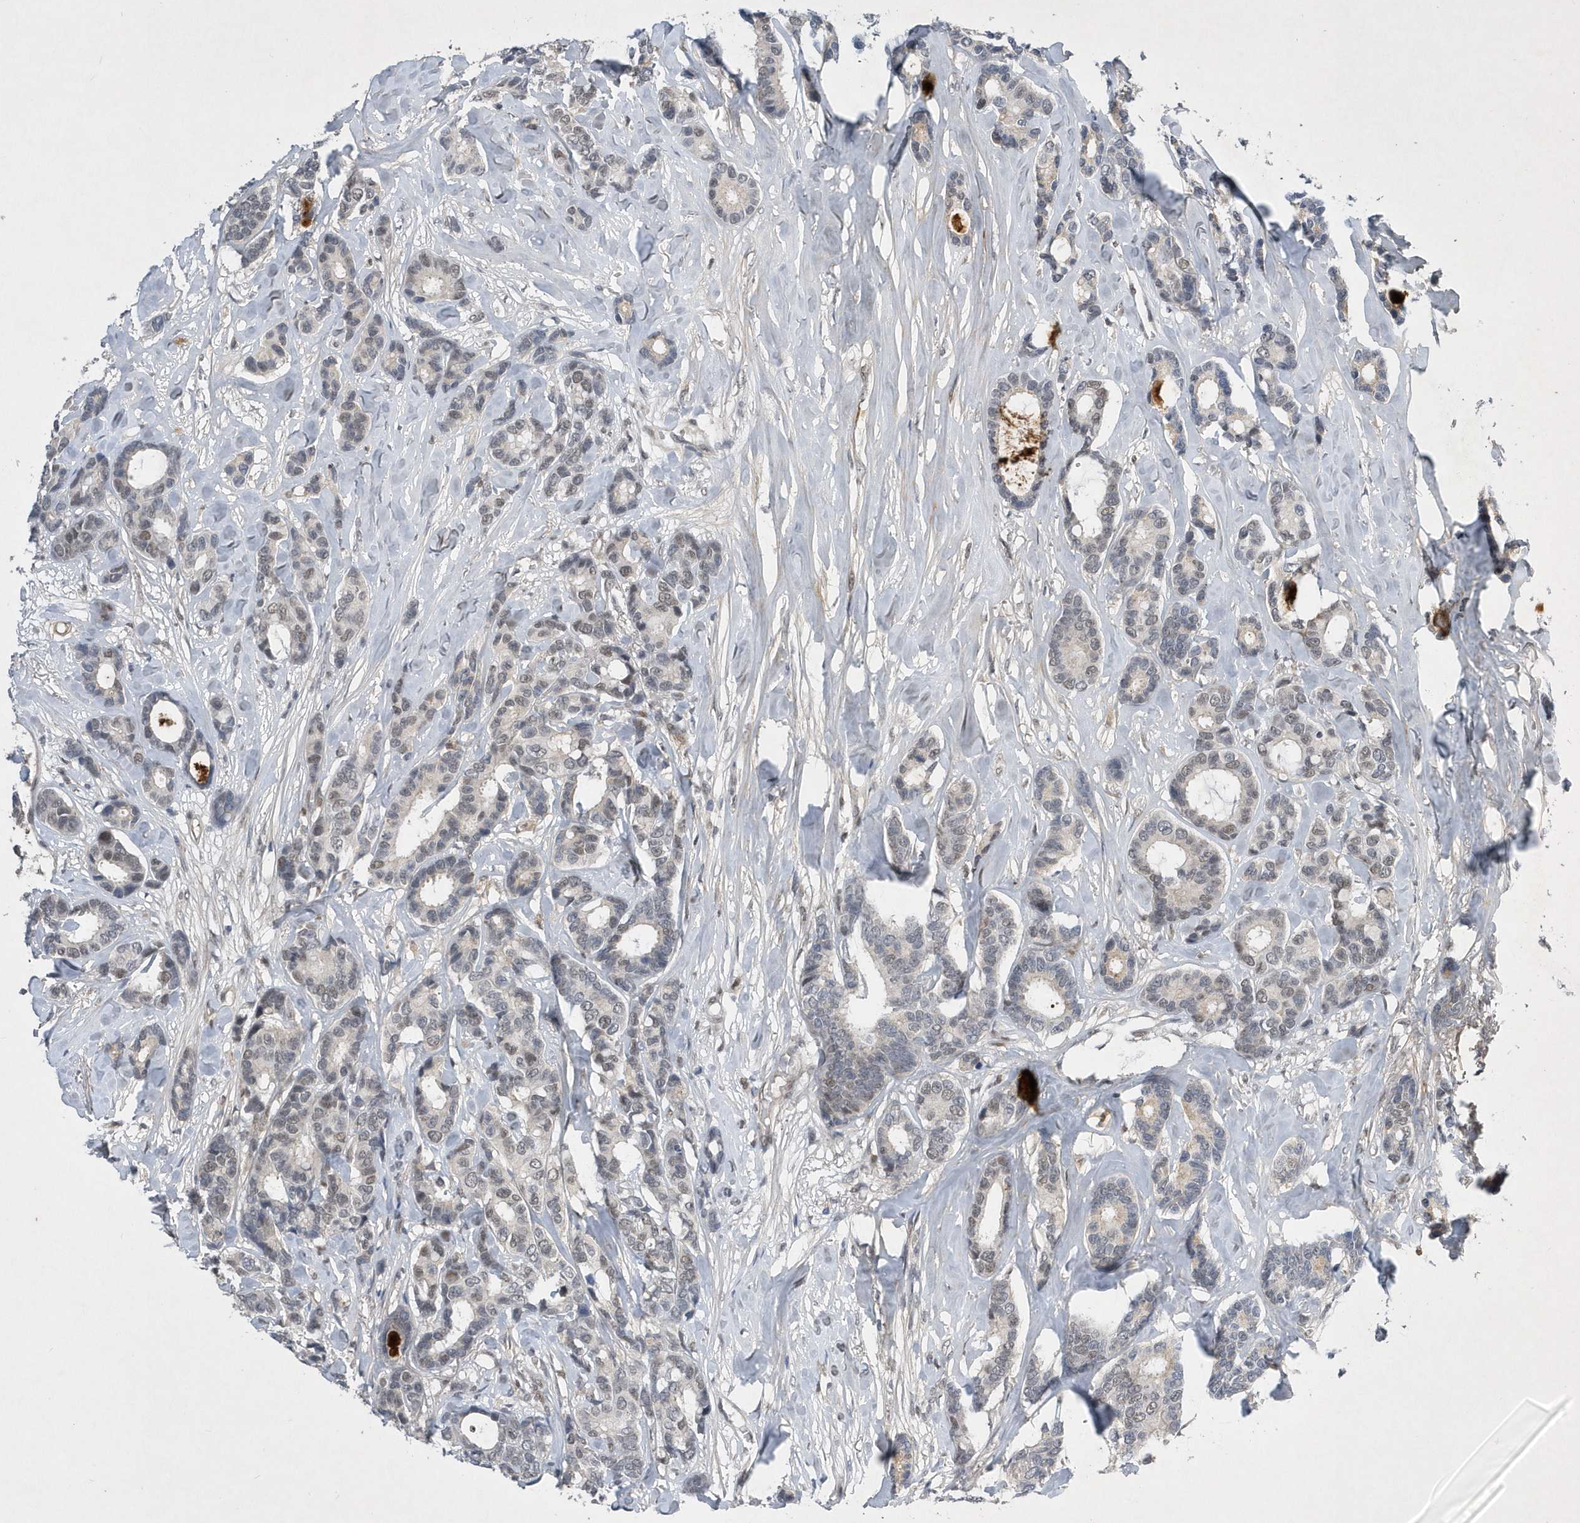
{"staining": {"intensity": "weak", "quantity": "<25%", "location": "nuclear"}, "tissue": "breast cancer", "cell_type": "Tumor cells", "image_type": "cancer", "snomed": [{"axis": "morphology", "description": "Duct carcinoma"}, {"axis": "topography", "description": "Breast"}], "caption": "Protein analysis of breast intraductal carcinoma displays no significant positivity in tumor cells.", "gene": "FAM217A", "patient": {"sex": "female", "age": 87}}